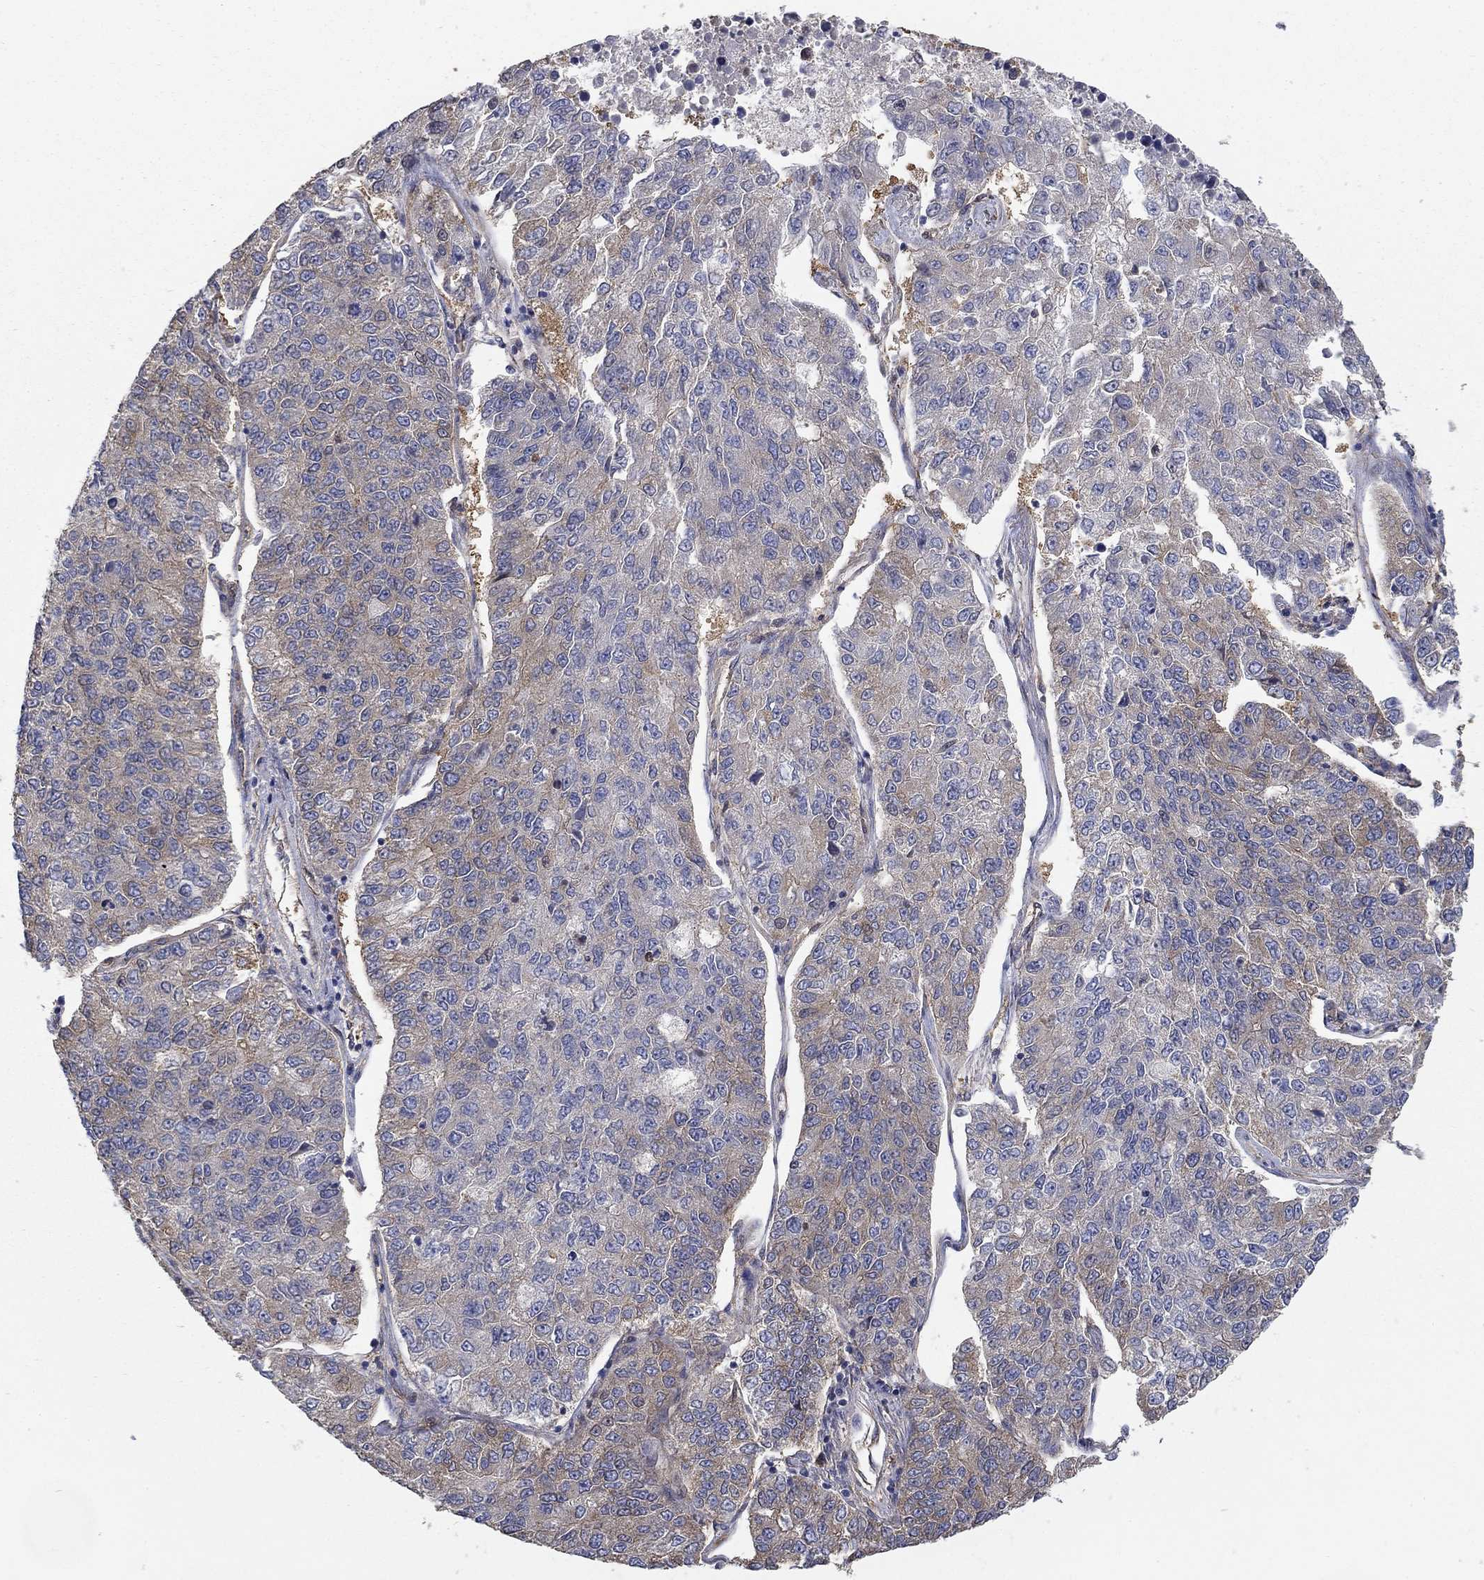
{"staining": {"intensity": "weak", "quantity": "25%-75%", "location": "cytoplasmic/membranous"}, "tissue": "lung cancer", "cell_type": "Tumor cells", "image_type": "cancer", "snomed": [{"axis": "morphology", "description": "Adenocarcinoma, NOS"}, {"axis": "topography", "description": "Lung"}], "caption": "A low amount of weak cytoplasmic/membranous positivity is seen in about 25%-75% of tumor cells in adenocarcinoma (lung) tissue. (brown staining indicates protein expression, while blue staining denotes nuclei).", "gene": "DPYSL2", "patient": {"sex": "male", "age": 49}}